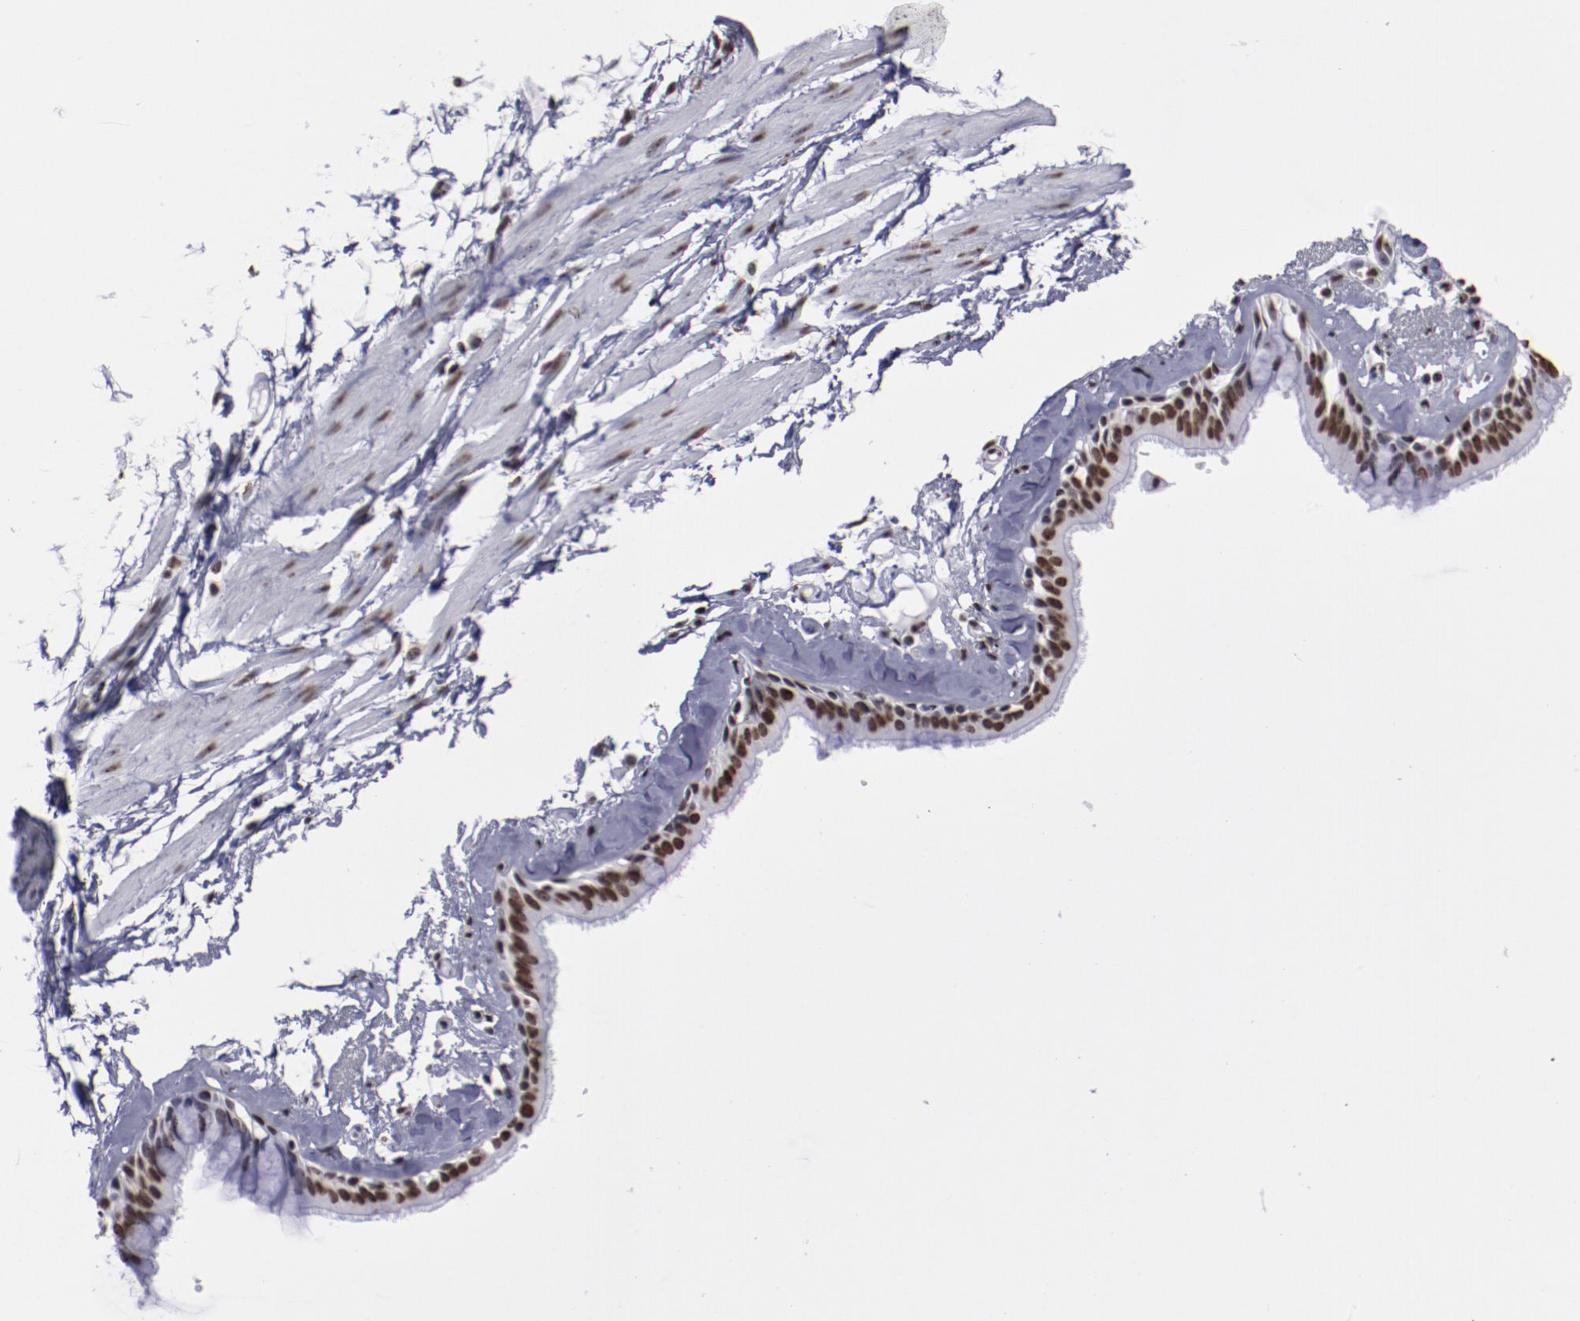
{"staining": {"intensity": "strong", "quantity": ">75%", "location": "nuclear"}, "tissue": "bronchus", "cell_type": "Respiratory epithelial cells", "image_type": "normal", "snomed": [{"axis": "morphology", "description": "Normal tissue, NOS"}, {"axis": "topography", "description": "Bronchus"}, {"axis": "topography", "description": "Lung"}], "caption": "A photomicrograph of human bronchus stained for a protein reveals strong nuclear brown staining in respiratory epithelial cells.", "gene": "HNRNPA1L3", "patient": {"sex": "female", "age": 56}}